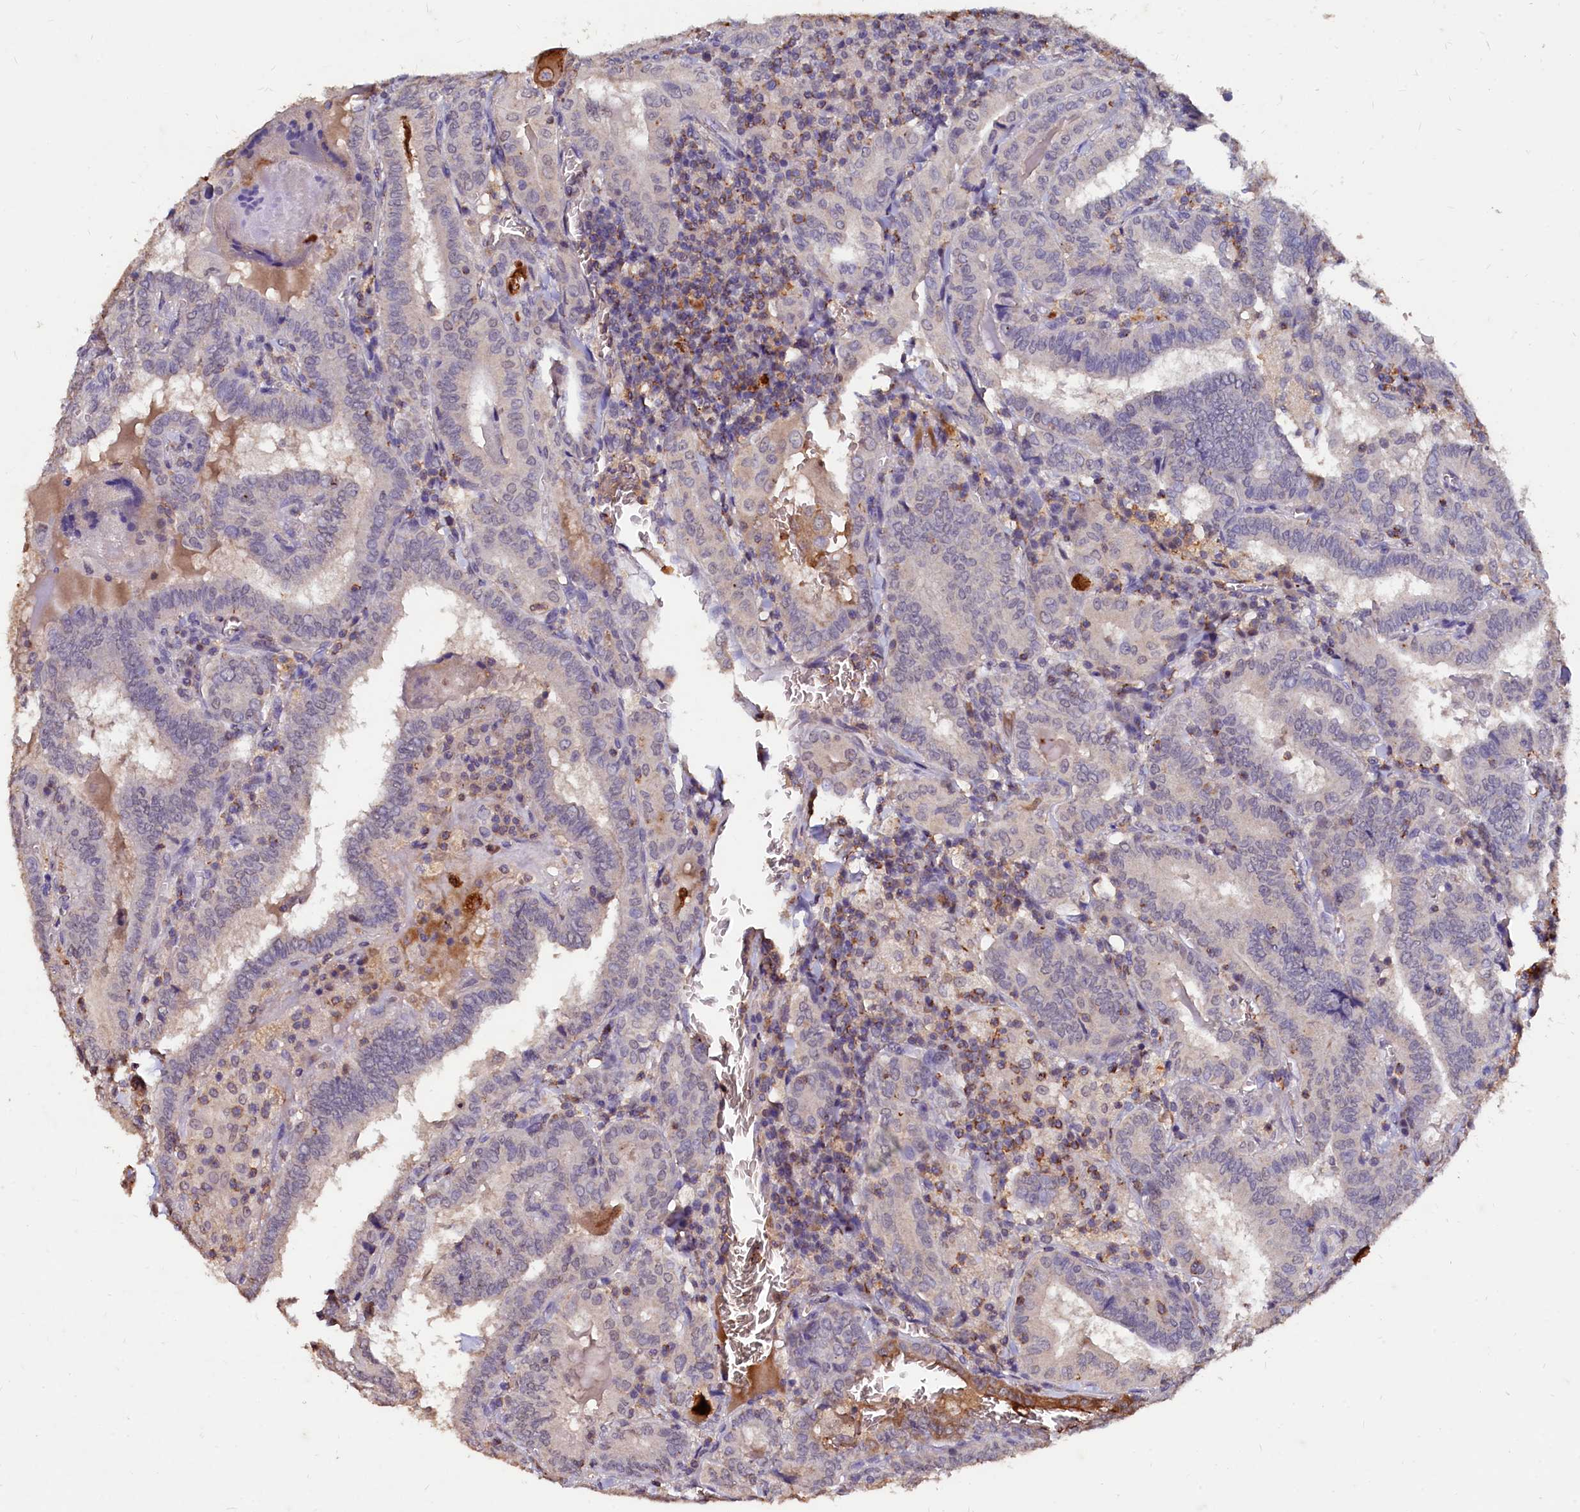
{"staining": {"intensity": "strong", "quantity": "<25%", "location": "cytoplasmic/membranous"}, "tissue": "thyroid cancer", "cell_type": "Tumor cells", "image_type": "cancer", "snomed": [{"axis": "morphology", "description": "Papillary adenocarcinoma, NOS"}, {"axis": "topography", "description": "Thyroid gland"}], "caption": "There is medium levels of strong cytoplasmic/membranous expression in tumor cells of thyroid cancer (papillary adenocarcinoma), as demonstrated by immunohistochemical staining (brown color).", "gene": "CSTPP1", "patient": {"sex": "female", "age": 72}}